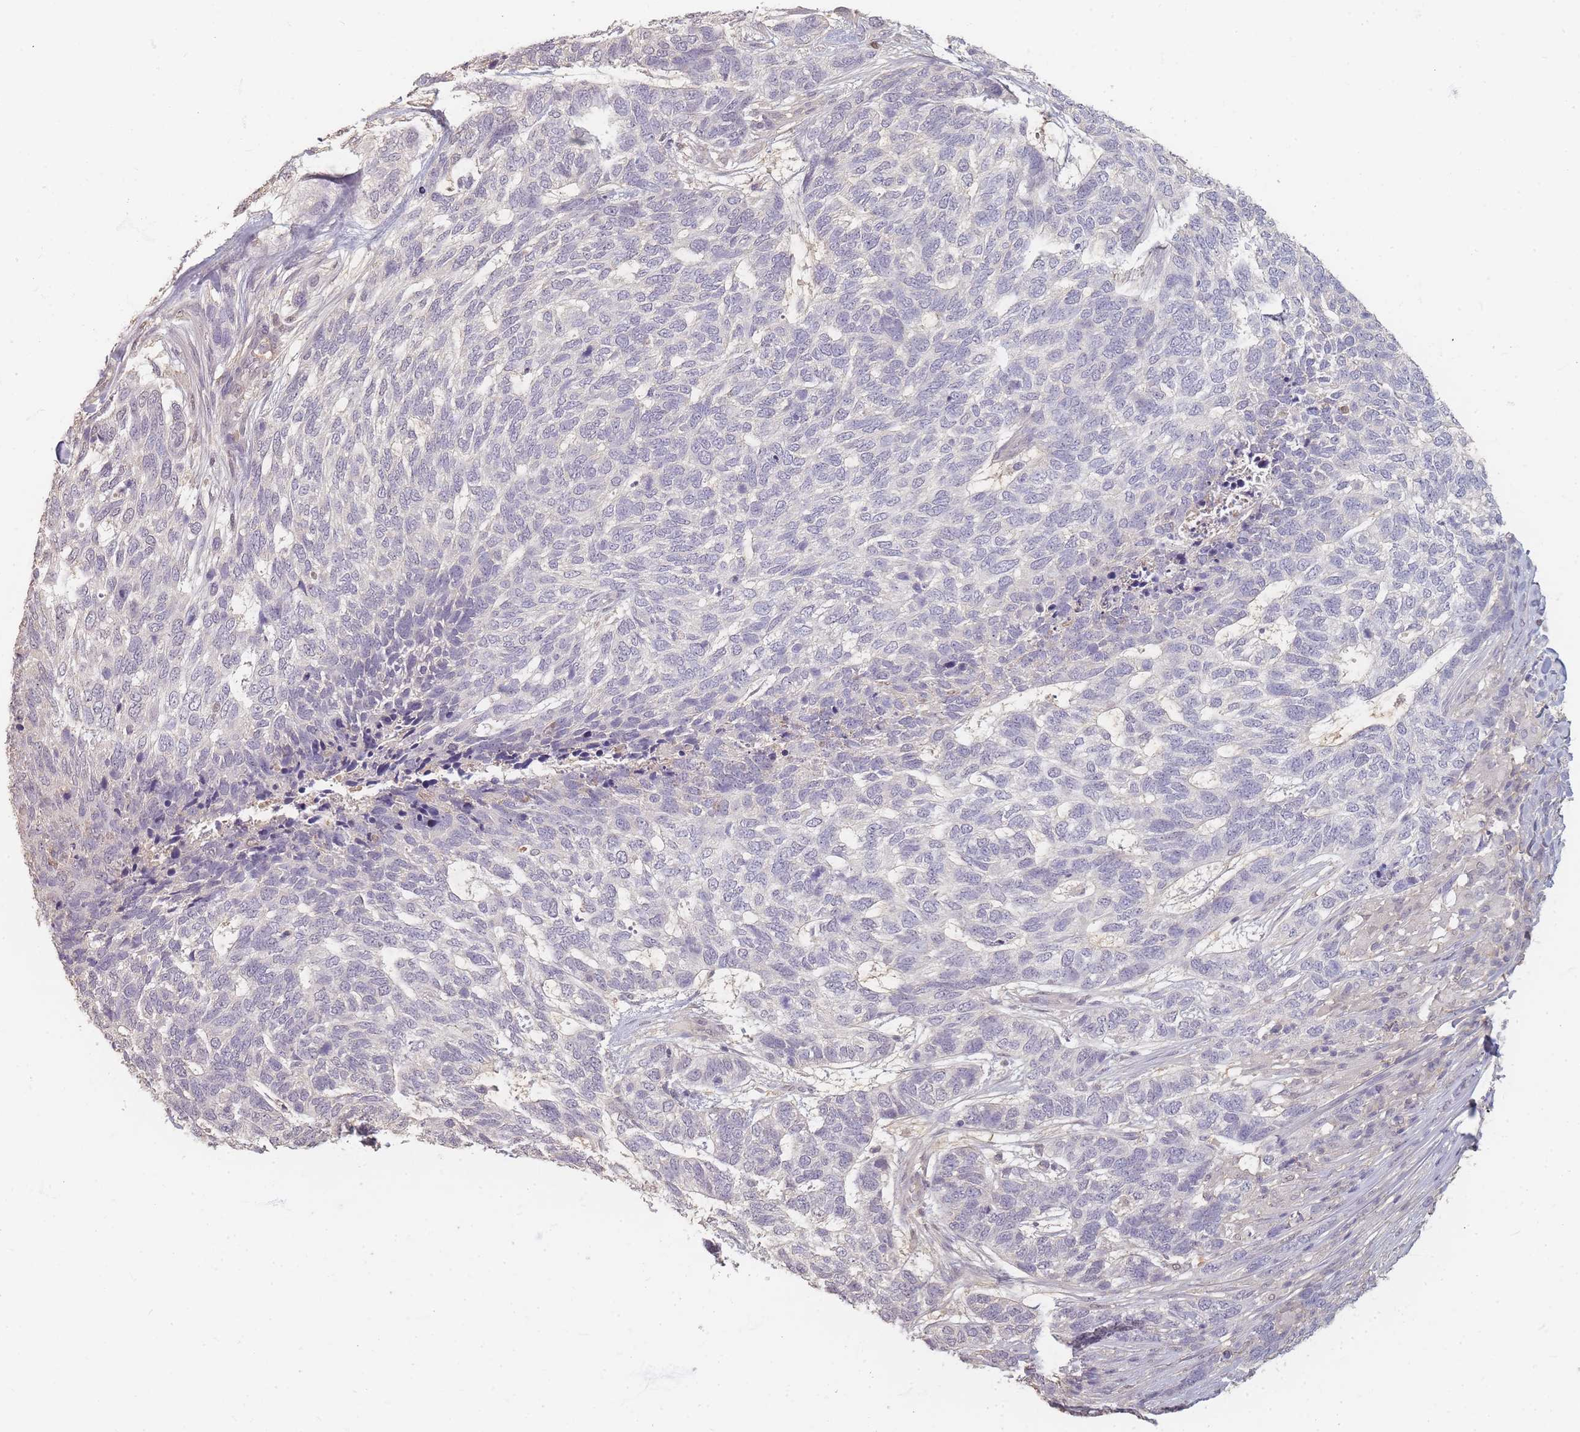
{"staining": {"intensity": "negative", "quantity": "none", "location": "none"}, "tissue": "skin cancer", "cell_type": "Tumor cells", "image_type": "cancer", "snomed": [{"axis": "morphology", "description": "Basal cell carcinoma"}, {"axis": "topography", "description": "Skin"}], "caption": "A micrograph of skin cancer stained for a protein displays no brown staining in tumor cells. (DAB (3,3'-diaminobenzidine) immunohistochemistry, high magnification).", "gene": "RFTN1", "patient": {"sex": "female", "age": 65}}